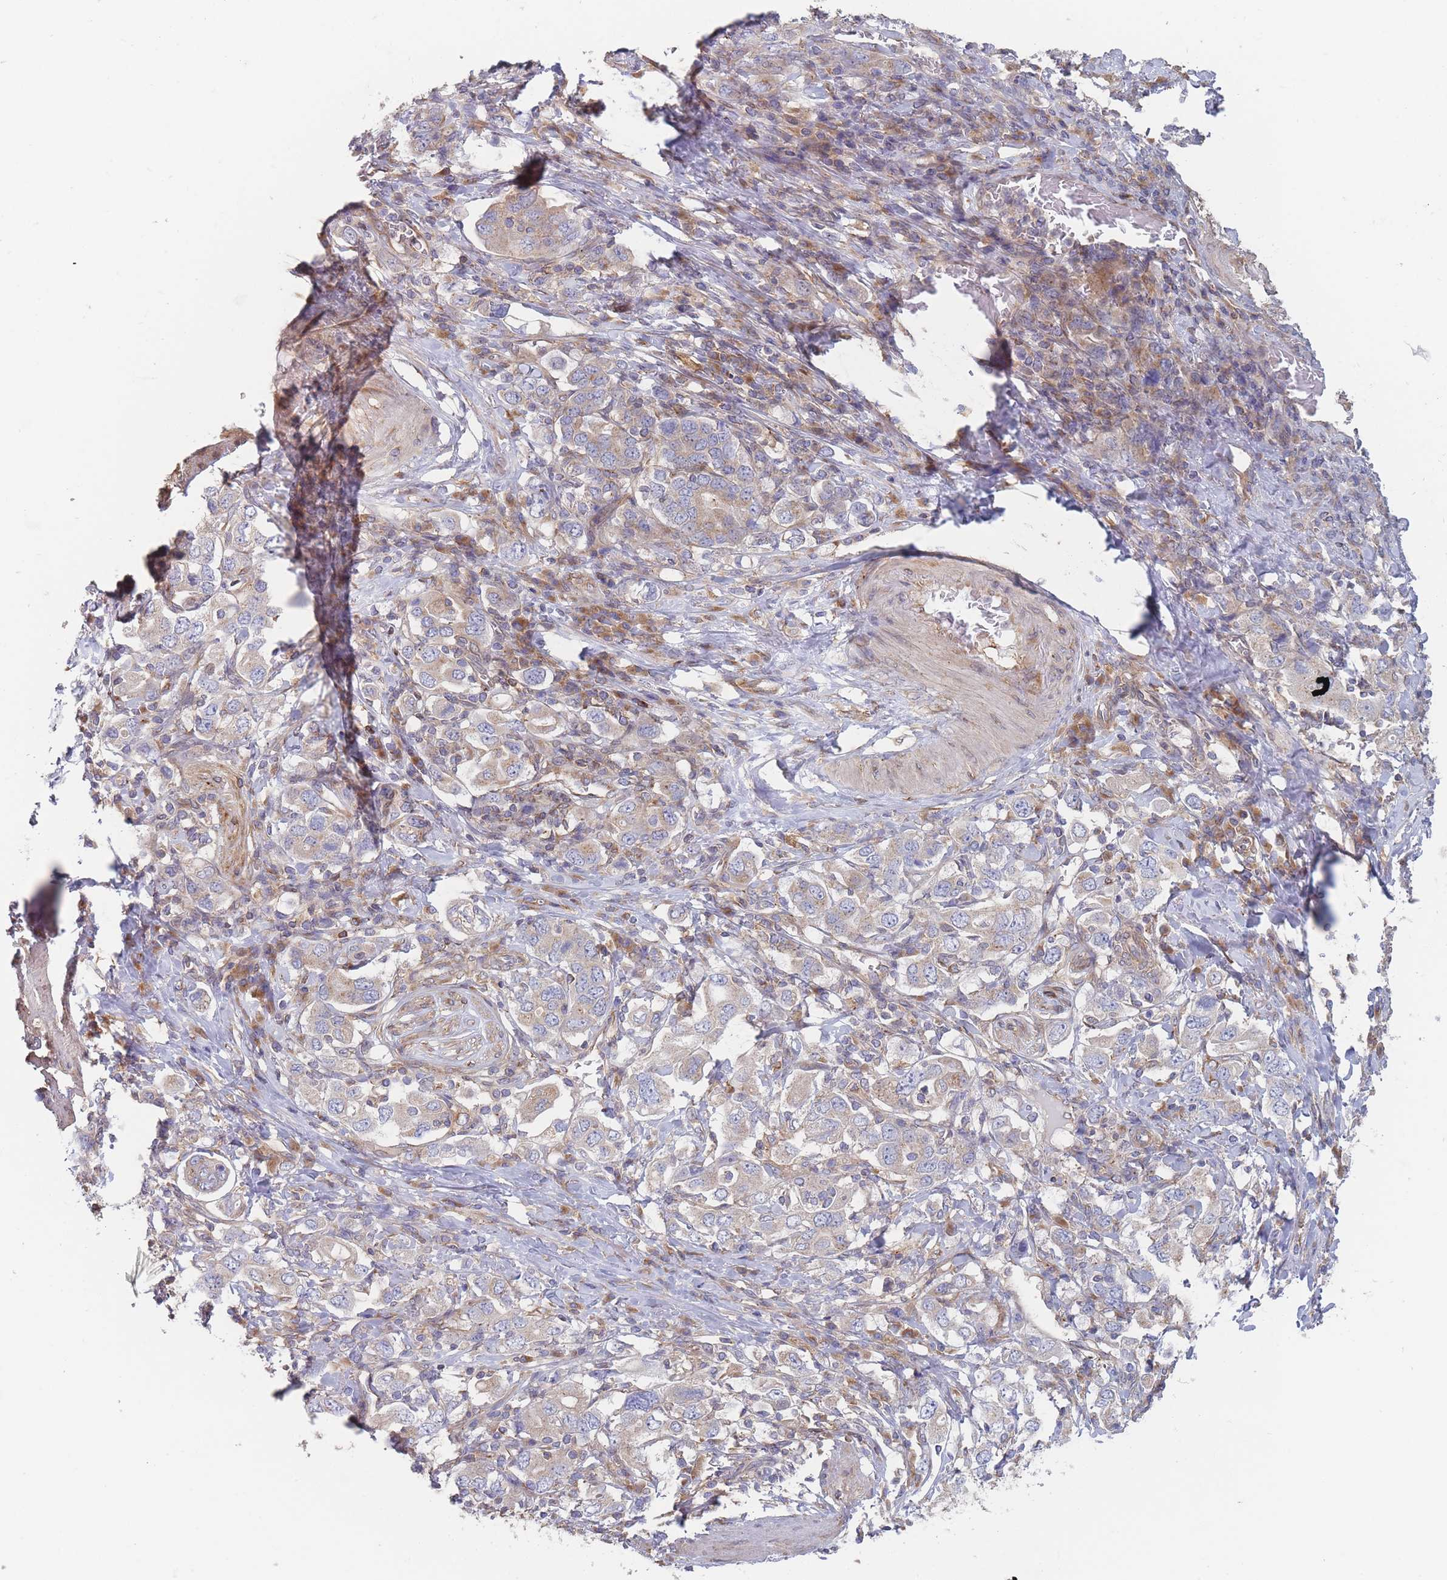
{"staining": {"intensity": "weak", "quantity": "25%-75%", "location": "cytoplasmic/membranous"}, "tissue": "stomach cancer", "cell_type": "Tumor cells", "image_type": "cancer", "snomed": [{"axis": "morphology", "description": "Adenocarcinoma, NOS"}, {"axis": "topography", "description": "Stomach, upper"}, {"axis": "topography", "description": "Stomach"}], "caption": "This is a histology image of immunohistochemistry (IHC) staining of adenocarcinoma (stomach), which shows weak expression in the cytoplasmic/membranous of tumor cells.", "gene": "KDSR", "patient": {"sex": "male", "age": 62}}